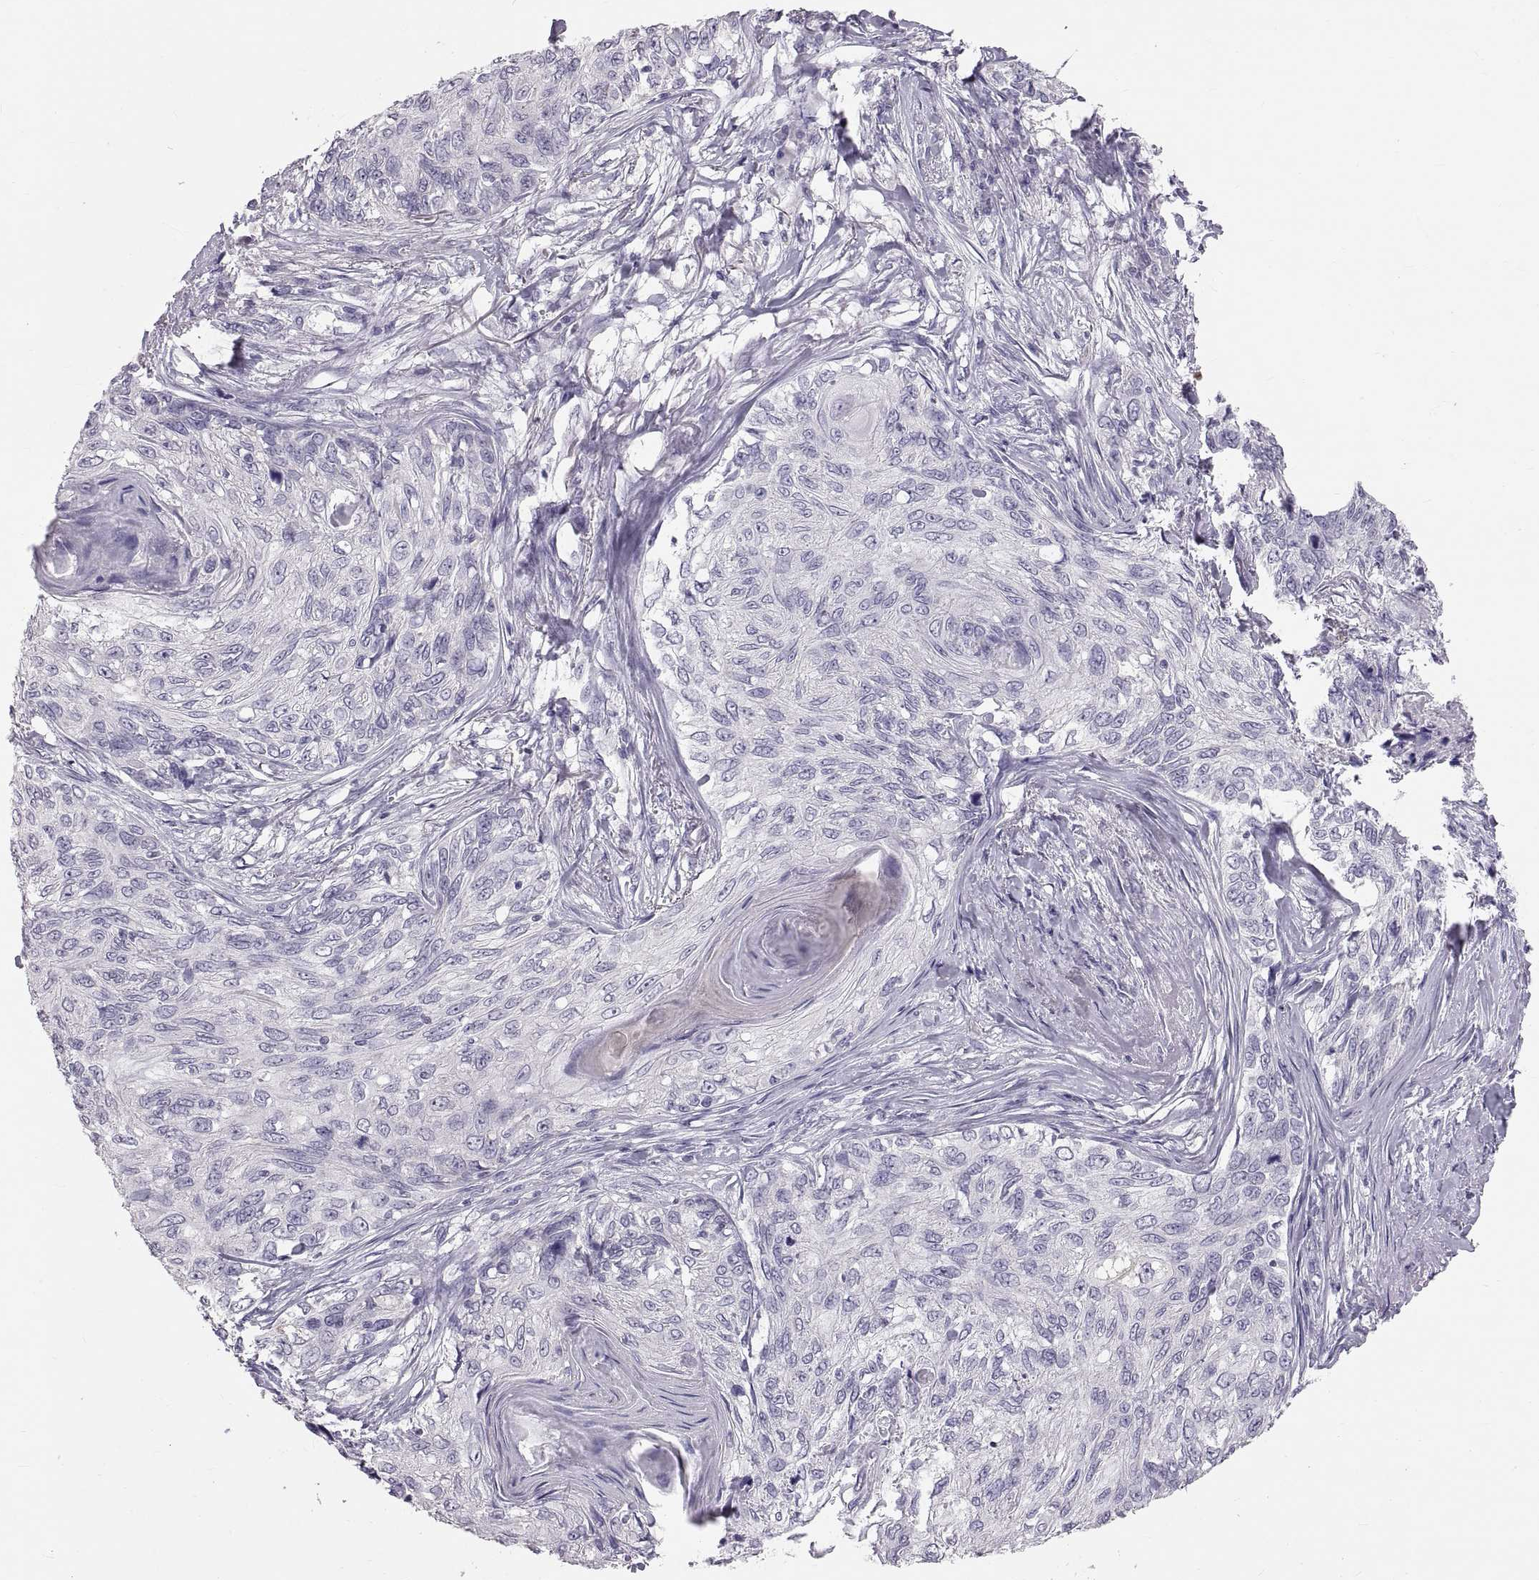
{"staining": {"intensity": "negative", "quantity": "none", "location": "none"}, "tissue": "skin cancer", "cell_type": "Tumor cells", "image_type": "cancer", "snomed": [{"axis": "morphology", "description": "Squamous cell carcinoma, NOS"}, {"axis": "topography", "description": "Skin"}], "caption": "Immunohistochemical staining of human squamous cell carcinoma (skin) reveals no significant positivity in tumor cells.", "gene": "WBP2NL", "patient": {"sex": "male", "age": 92}}